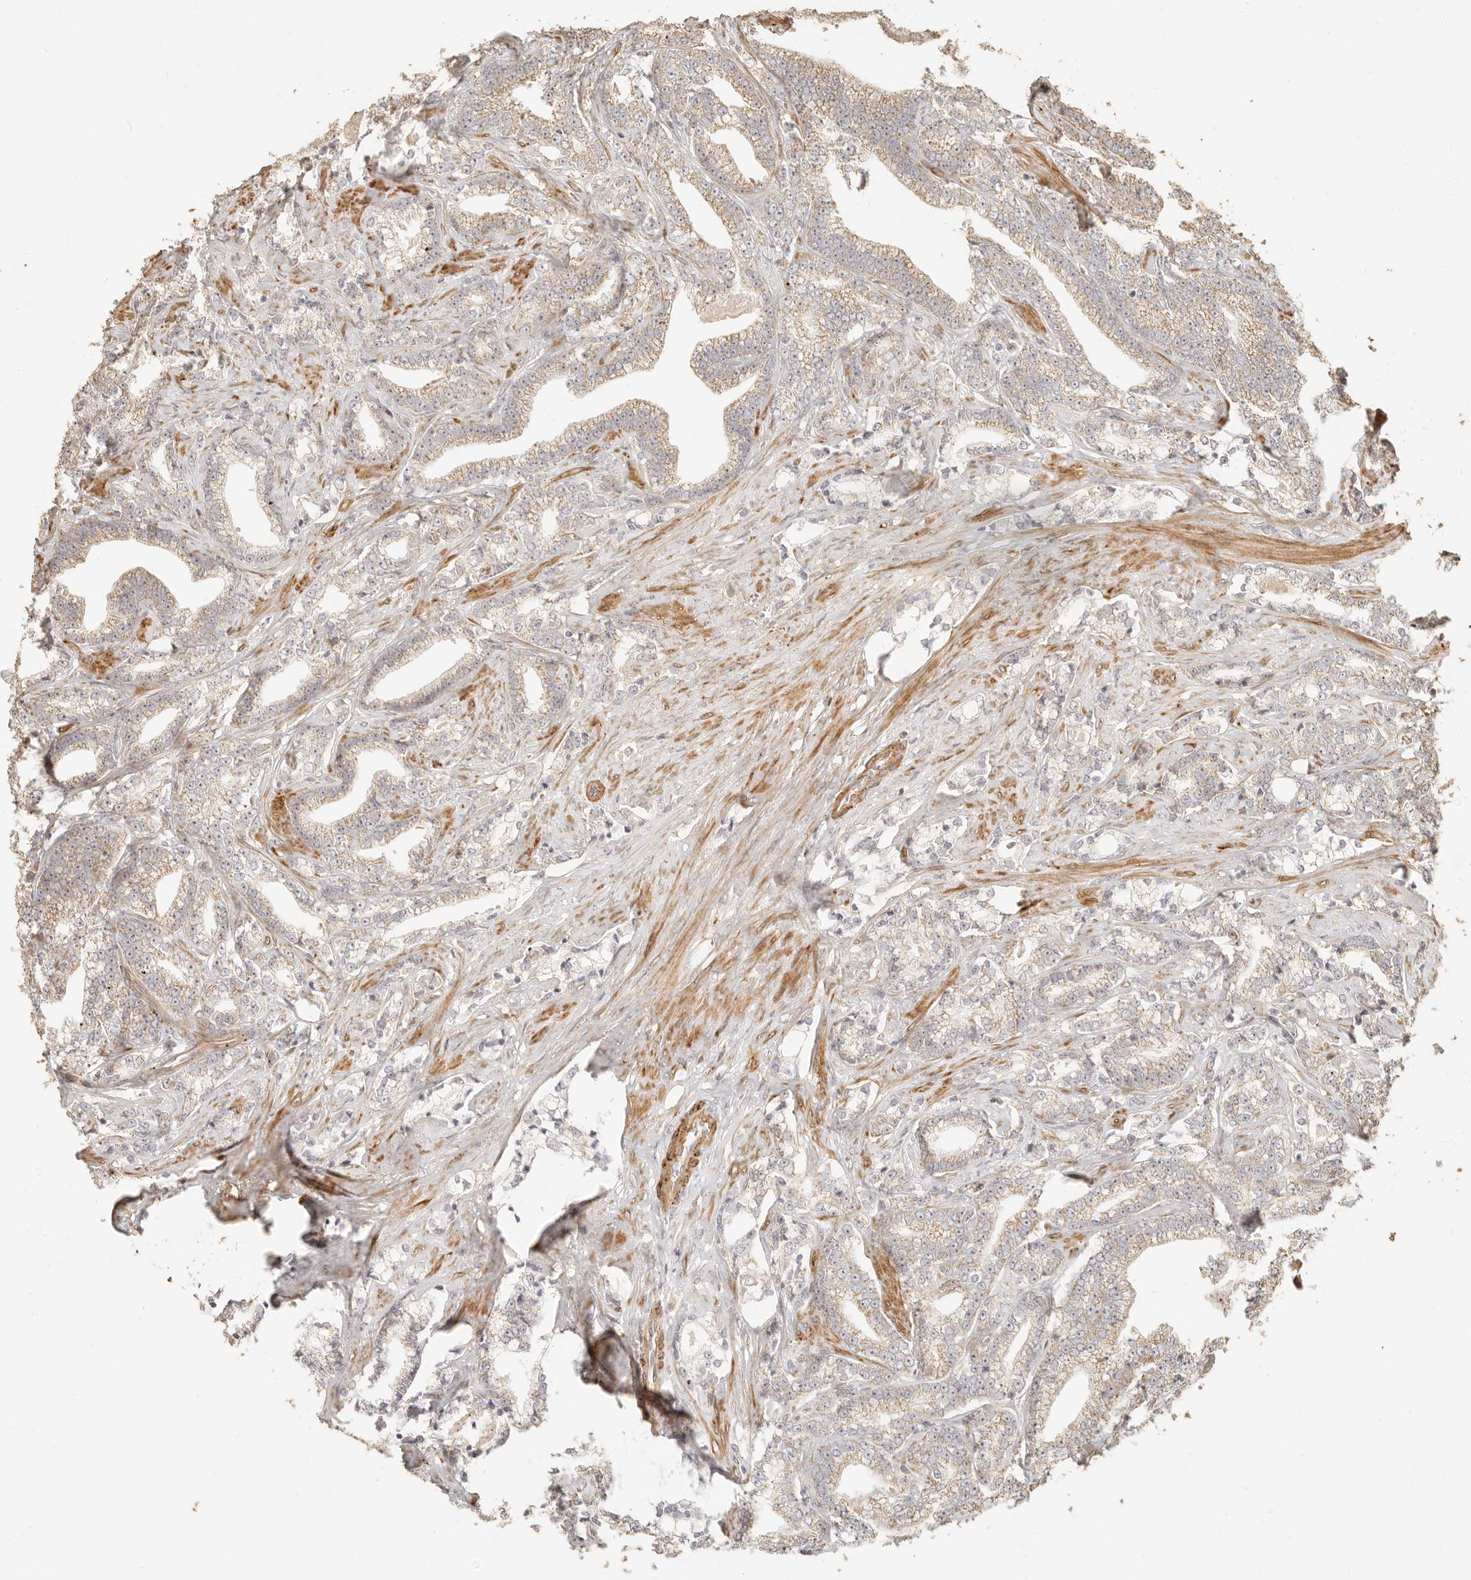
{"staining": {"intensity": "weak", "quantity": ">75%", "location": "cytoplasmic/membranous,nuclear"}, "tissue": "prostate cancer", "cell_type": "Tumor cells", "image_type": "cancer", "snomed": [{"axis": "morphology", "description": "Adenocarcinoma, High grade"}, {"axis": "topography", "description": "Prostate and seminal vesicle, NOS"}], "caption": "Immunohistochemistry (IHC) of prostate high-grade adenocarcinoma shows low levels of weak cytoplasmic/membranous and nuclear staining in approximately >75% of tumor cells.", "gene": "PTPN22", "patient": {"sex": "male", "age": 67}}